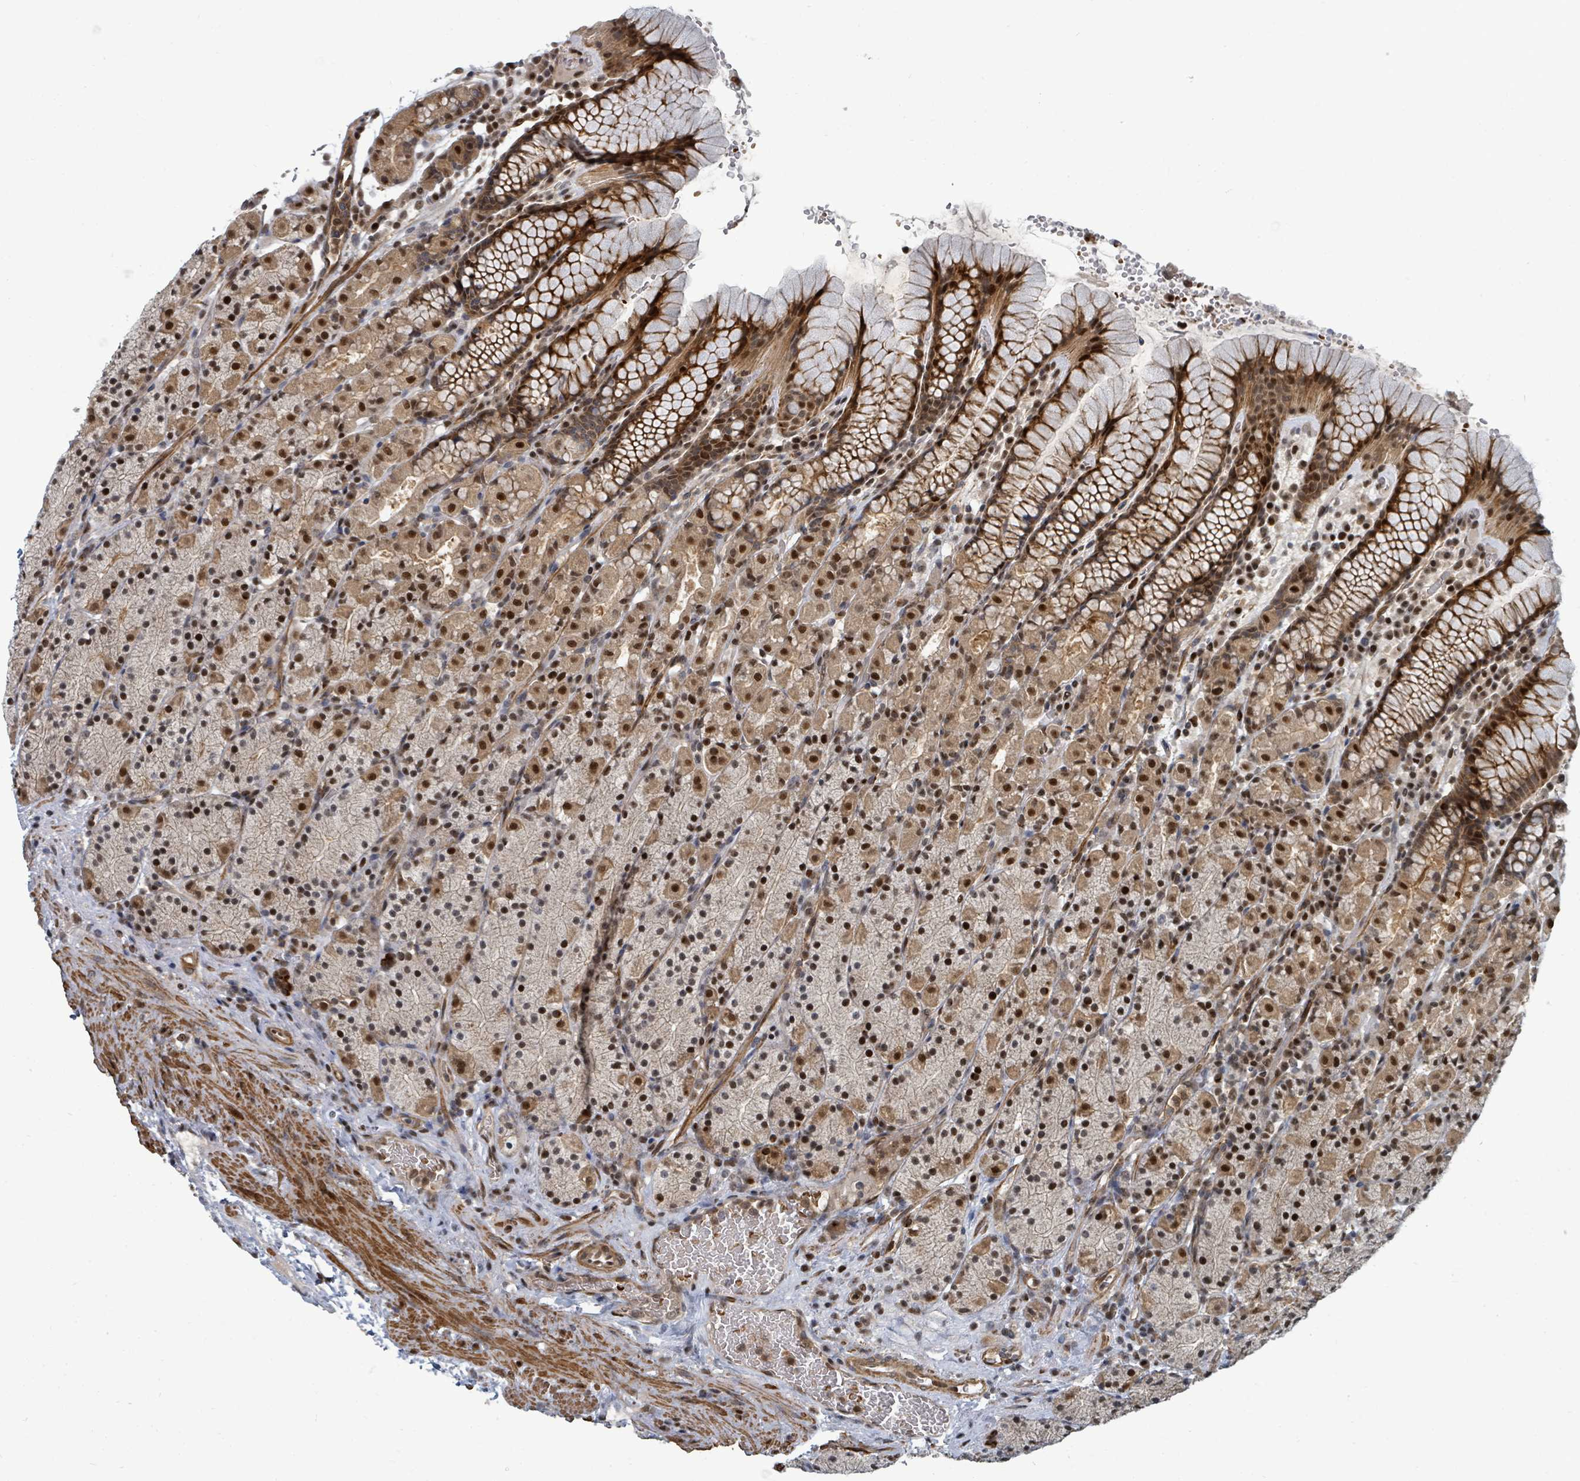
{"staining": {"intensity": "strong", "quantity": ">75%", "location": "cytoplasmic/membranous,nuclear"}, "tissue": "stomach", "cell_type": "Glandular cells", "image_type": "normal", "snomed": [{"axis": "morphology", "description": "Normal tissue, NOS"}, {"axis": "topography", "description": "Stomach, upper"}, {"axis": "topography", "description": "Stomach"}], "caption": "Protein staining of normal stomach reveals strong cytoplasmic/membranous,nuclear expression in about >75% of glandular cells.", "gene": "TRDMT1", "patient": {"sex": "male", "age": 62}}